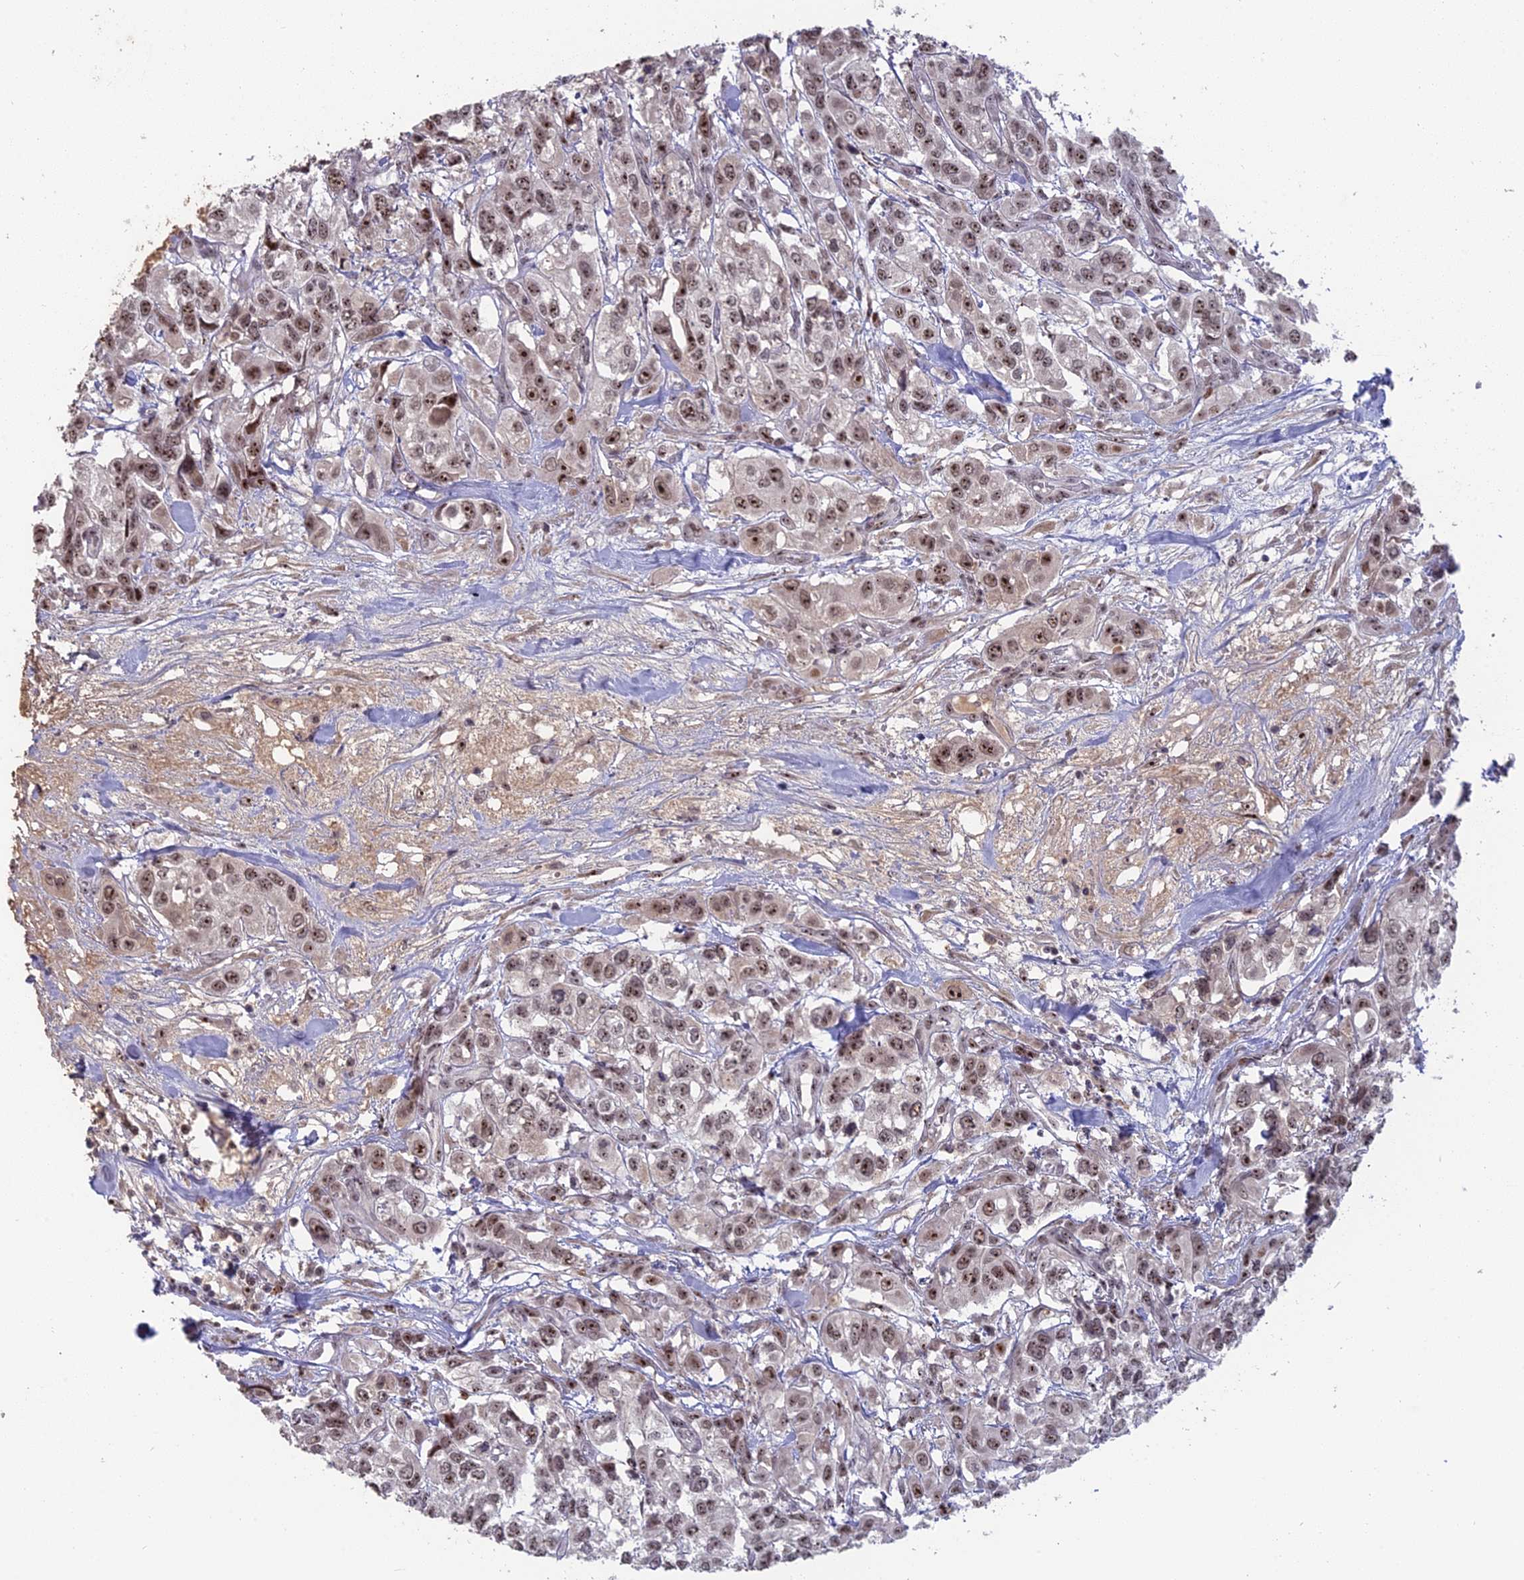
{"staining": {"intensity": "moderate", "quantity": ">75%", "location": "nuclear"}, "tissue": "urothelial cancer", "cell_type": "Tumor cells", "image_type": "cancer", "snomed": [{"axis": "morphology", "description": "Urothelial carcinoma, High grade"}, {"axis": "topography", "description": "Urinary bladder"}], "caption": "IHC image of high-grade urothelial carcinoma stained for a protein (brown), which reveals medium levels of moderate nuclear expression in approximately >75% of tumor cells.", "gene": "FAM131A", "patient": {"sex": "male", "age": 67}}